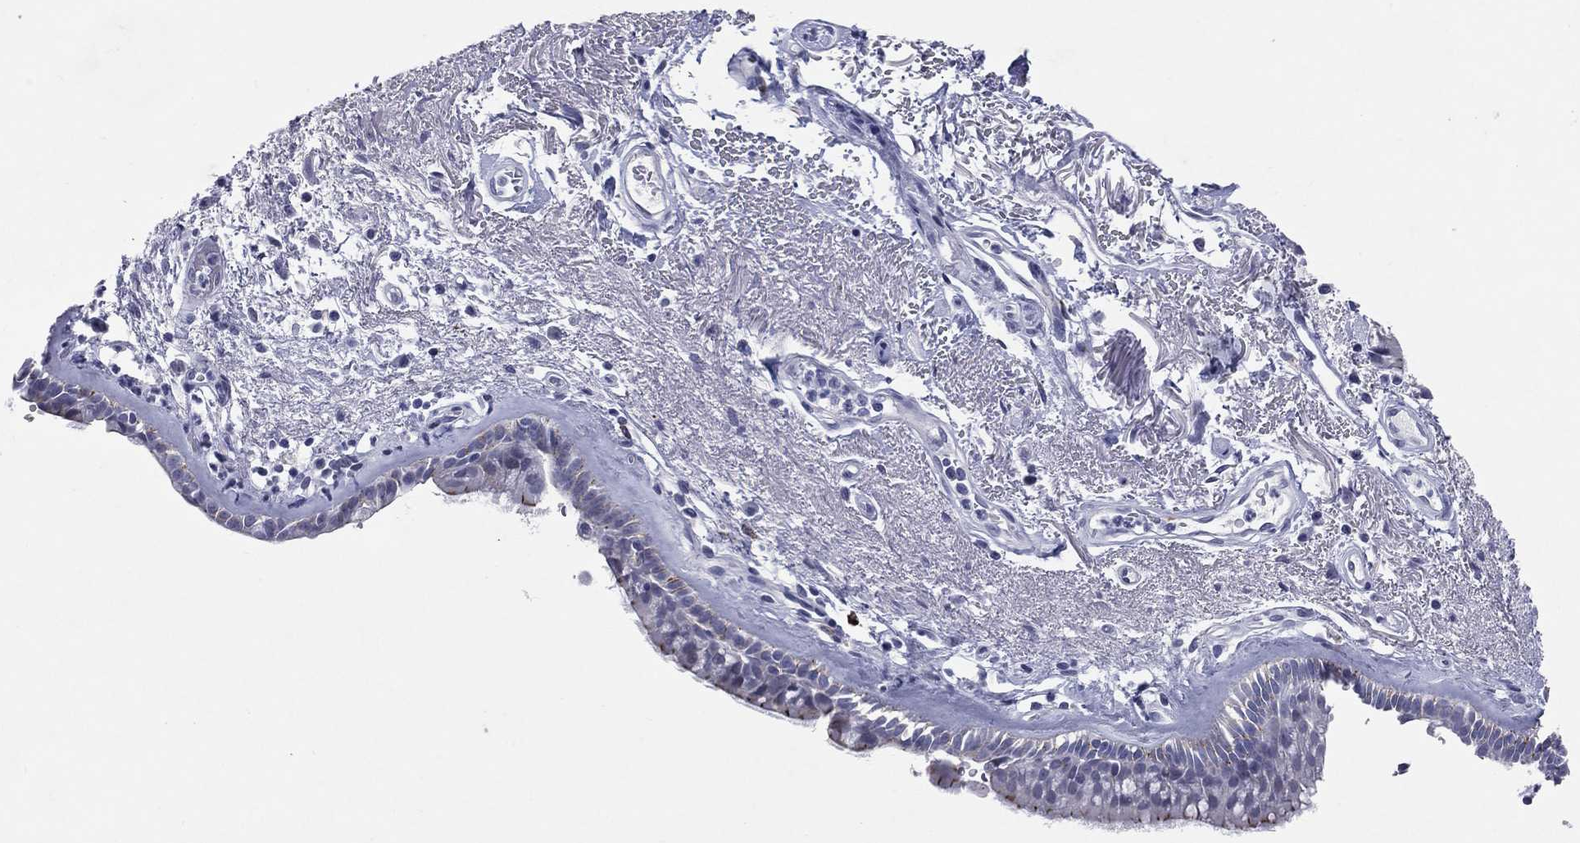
{"staining": {"intensity": "moderate", "quantity": "<25%", "location": "cytoplasmic/membranous"}, "tissue": "bronchus", "cell_type": "Respiratory epithelial cells", "image_type": "normal", "snomed": [{"axis": "morphology", "description": "Normal tissue, NOS"}, {"axis": "topography", "description": "Bronchus"}], "caption": "Protein expression by immunohistochemistry shows moderate cytoplasmic/membranous staining in approximately <25% of respiratory epithelial cells in normal bronchus.", "gene": "HLA", "patient": {"sex": "male", "age": 82}}